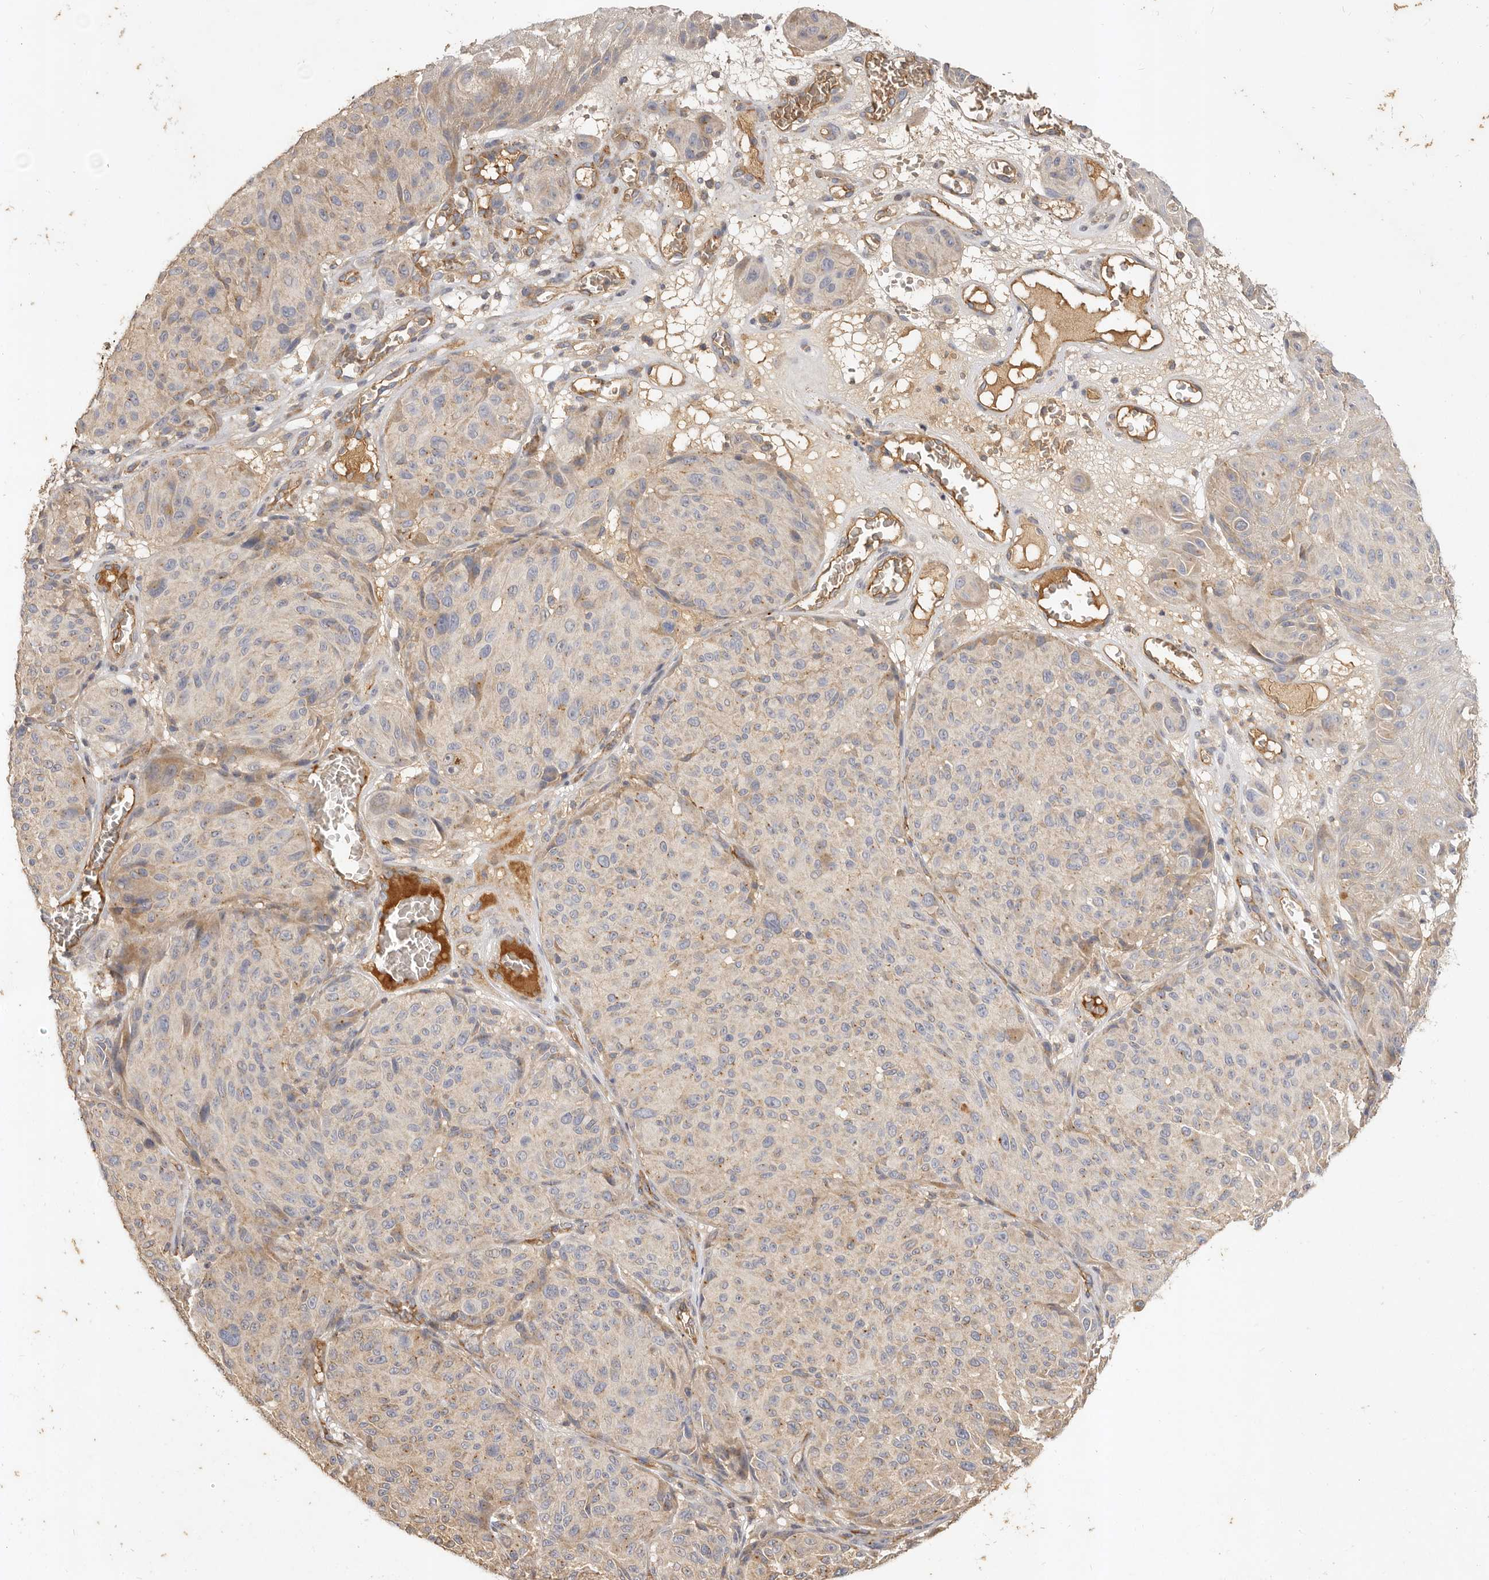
{"staining": {"intensity": "moderate", "quantity": "25%-75%", "location": "cytoplasmic/membranous"}, "tissue": "melanoma", "cell_type": "Tumor cells", "image_type": "cancer", "snomed": [{"axis": "morphology", "description": "Malignant melanoma, NOS"}, {"axis": "topography", "description": "Skin"}], "caption": "Melanoma was stained to show a protein in brown. There is medium levels of moderate cytoplasmic/membranous staining in approximately 25%-75% of tumor cells.", "gene": "ADAMTS9", "patient": {"sex": "male", "age": 83}}